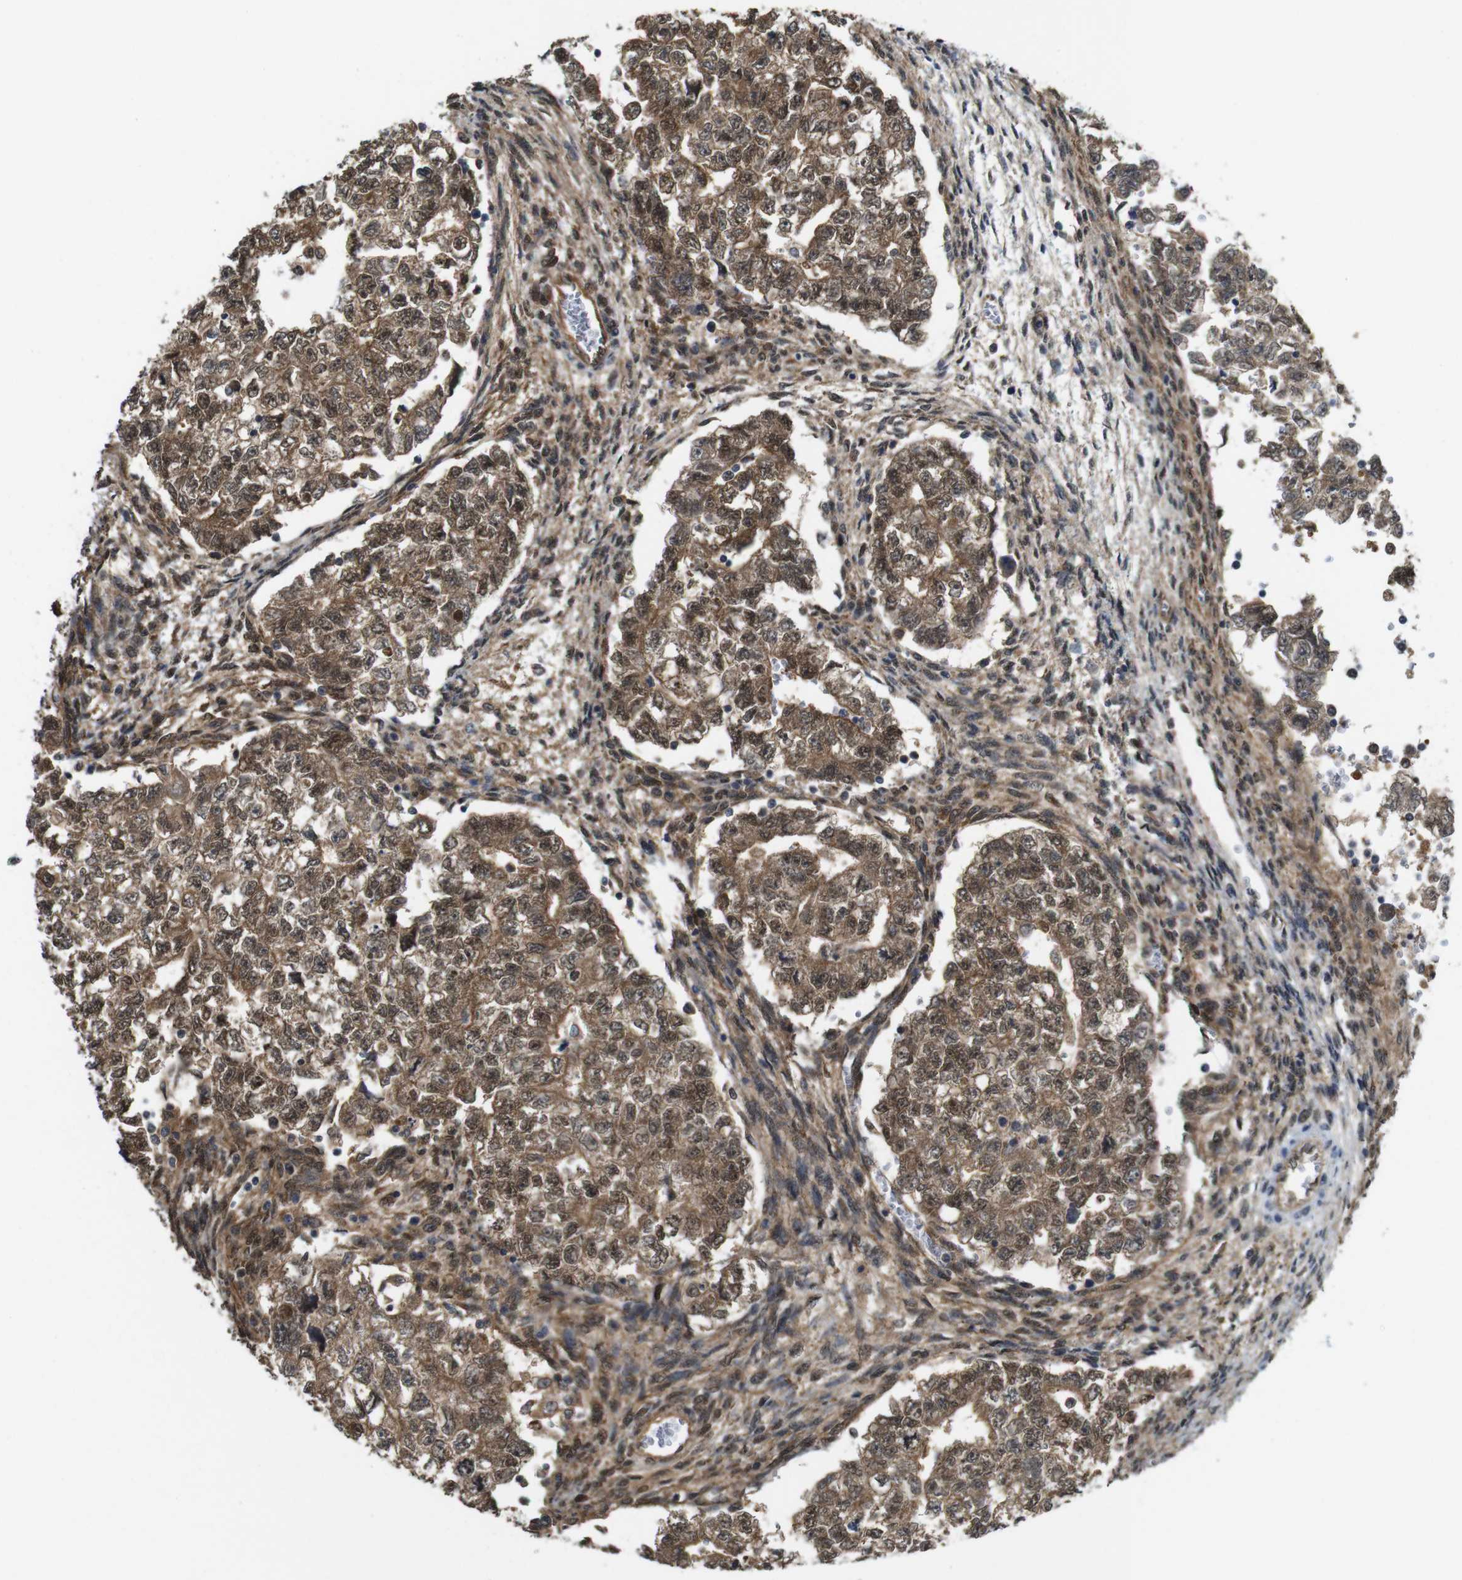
{"staining": {"intensity": "moderate", "quantity": ">75%", "location": "cytoplasmic/membranous,nuclear"}, "tissue": "testis cancer", "cell_type": "Tumor cells", "image_type": "cancer", "snomed": [{"axis": "morphology", "description": "Seminoma, NOS"}, {"axis": "morphology", "description": "Carcinoma, Embryonal, NOS"}, {"axis": "topography", "description": "Testis"}], "caption": "This histopathology image displays embryonal carcinoma (testis) stained with immunohistochemistry to label a protein in brown. The cytoplasmic/membranous and nuclear of tumor cells show moderate positivity for the protein. Nuclei are counter-stained blue.", "gene": "YWHAG", "patient": {"sex": "male", "age": 38}}